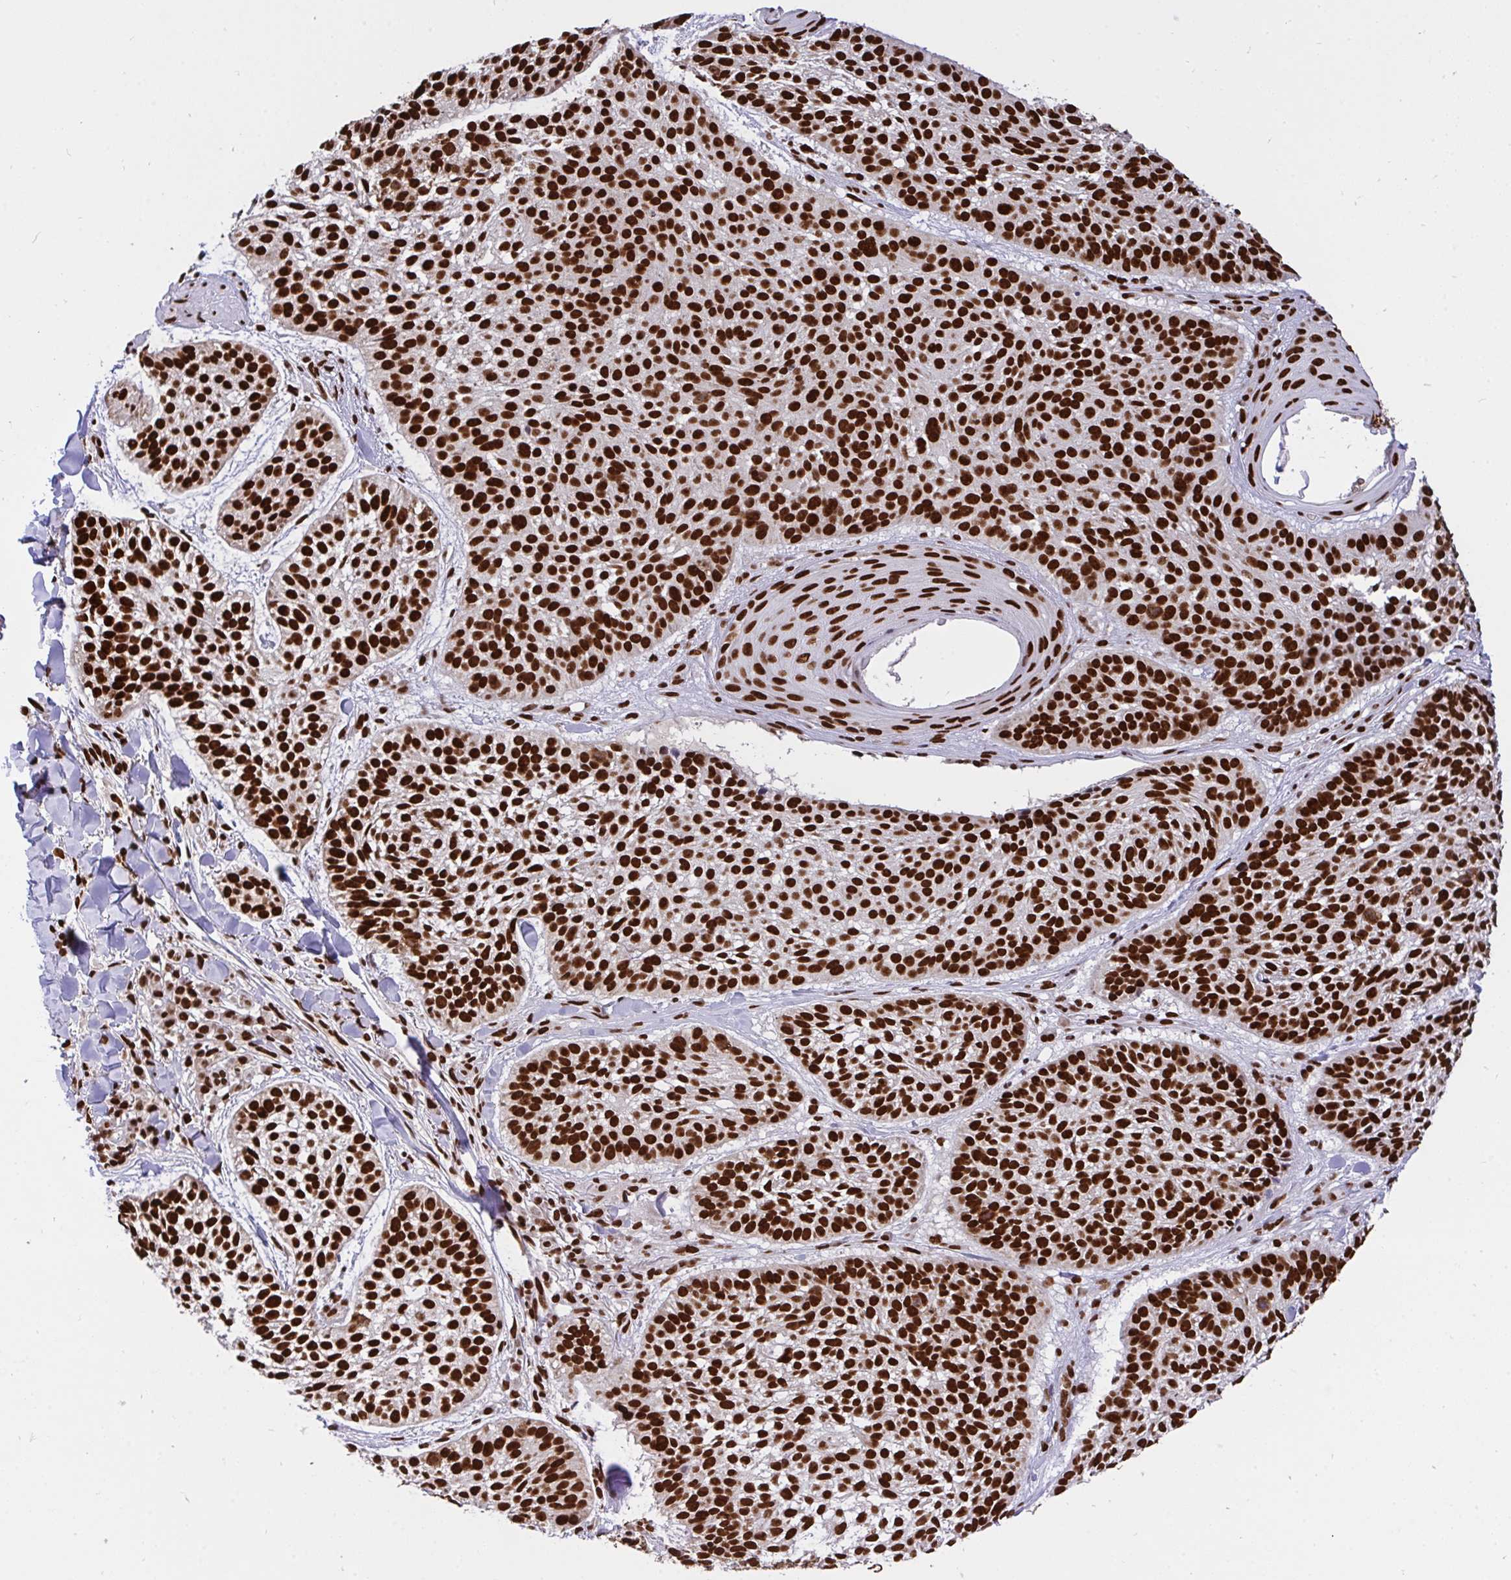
{"staining": {"intensity": "strong", "quantity": ">75%", "location": "nuclear"}, "tissue": "skin cancer", "cell_type": "Tumor cells", "image_type": "cancer", "snomed": [{"axis": "morphology", "description": "Basal cell carcinoma"}, {"axis": "topography", "description": "Skin"}, {"axis": "topography", "description": "Skin of scalp"}], "caption": "Skin cancer was stained to show a protein in brown. There is high levels of strong nuclear staining in about >75% of tumor cells.", "gene": "HNRNPL", "patient": {"sex": "female", "age": 45}}